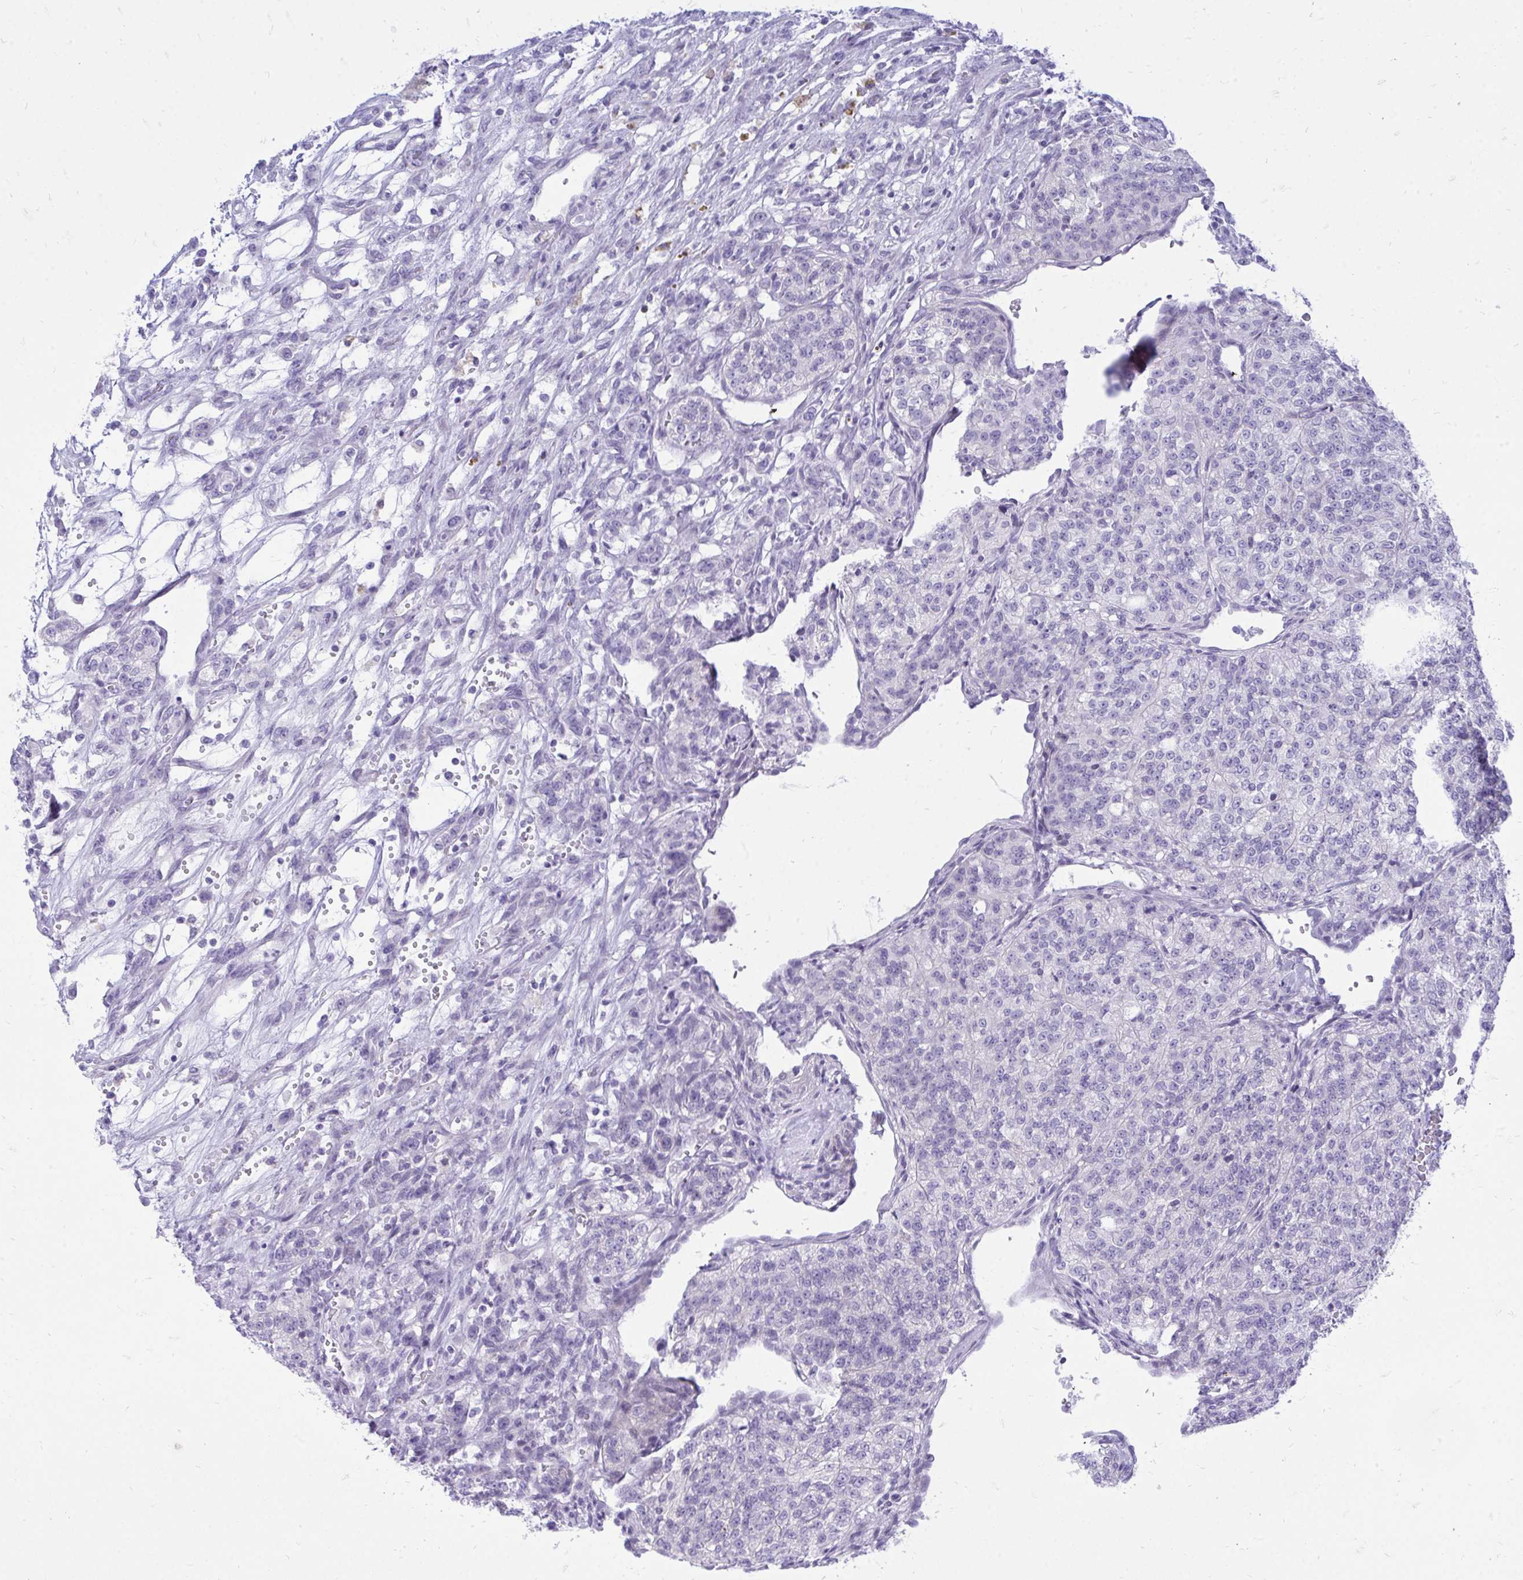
{"staining": {"intensity": "negative", "quantity": "none", "location": "none"}, "tissue": "renal cancer", "cell_type": "Tumor cells", "image_type": "cancer", "snomed": [{"axis": "morphology", "description": "Adenocarcinoma, NOS"}, {"axis": "topography", "description": "Kidney"}], "caption": "High power microscopy histopathology image of an immunohistochemistry (IHC) micrograph of adenocarcinoma (renal), revealing no significant staining in tumor cells. (Immunohistochemistry (ihc), brightfield microscopy, high magnification).", "gene": "GABRA1", "patient": {"sex": "female", "age": 63}}